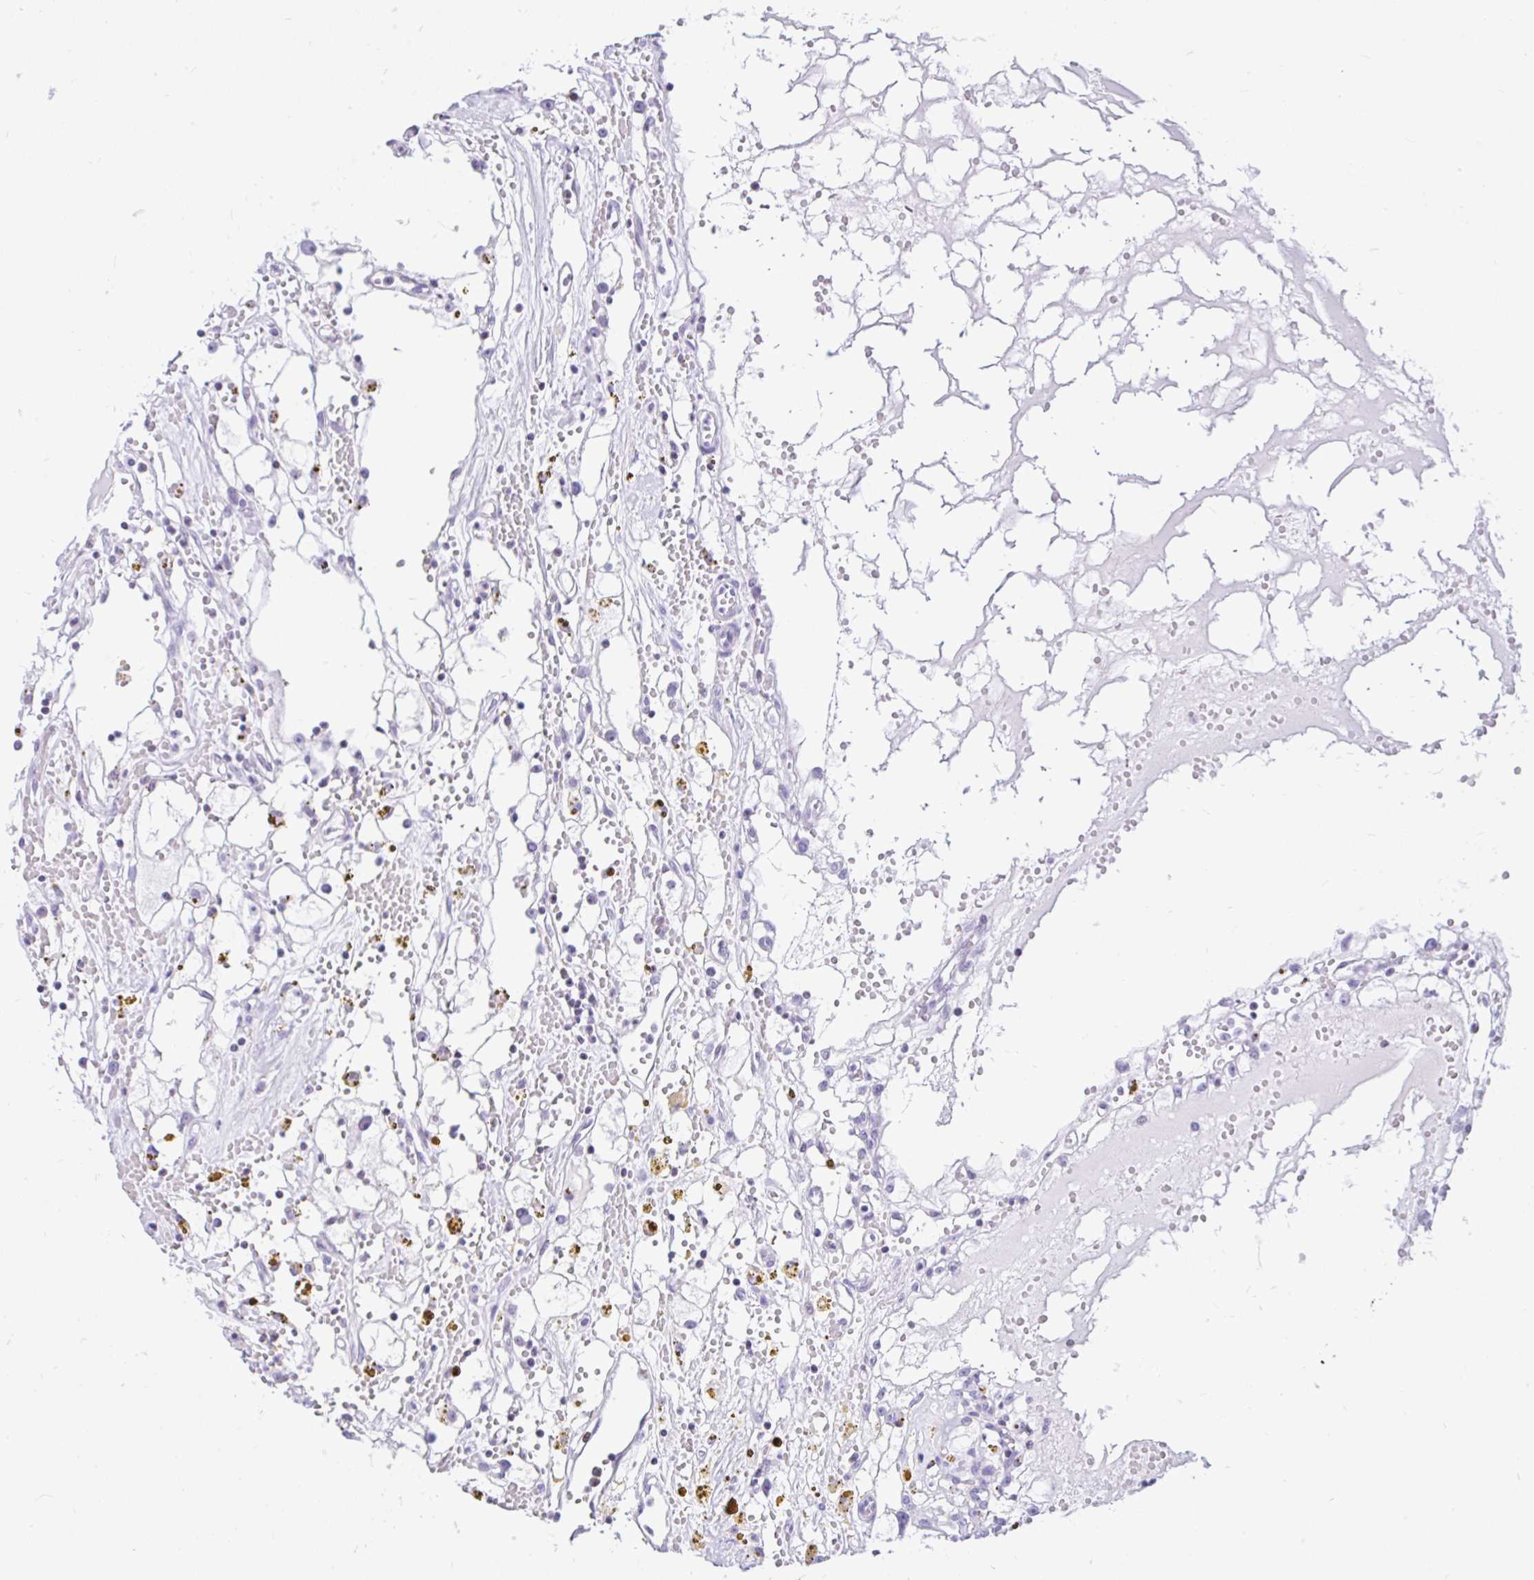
{"staining": {"intensity": "negative", "quantity": "none", "location": "none"}, "tissue": "renal cancer", "cell_type": "Tumor cells", "image_type": "cancer", "snomed": [{"axis": "morphology", "description": "Adenocarcinoma, NOS"}, {"axis": "topography", "description": "Kidney"}], "caption": "Immunohistochemical staining of renal cancer demonstrates no significant staining in tumor cells. The staining was performed using DAB (3,3'-diaminobenzidine) to visualize the protein expression in brown, while the nuclei were stained in blue with hematoxylin (Magnification: 20x).", "gene": "KRT27", "patient": {"sex": "male", "age": 56}}